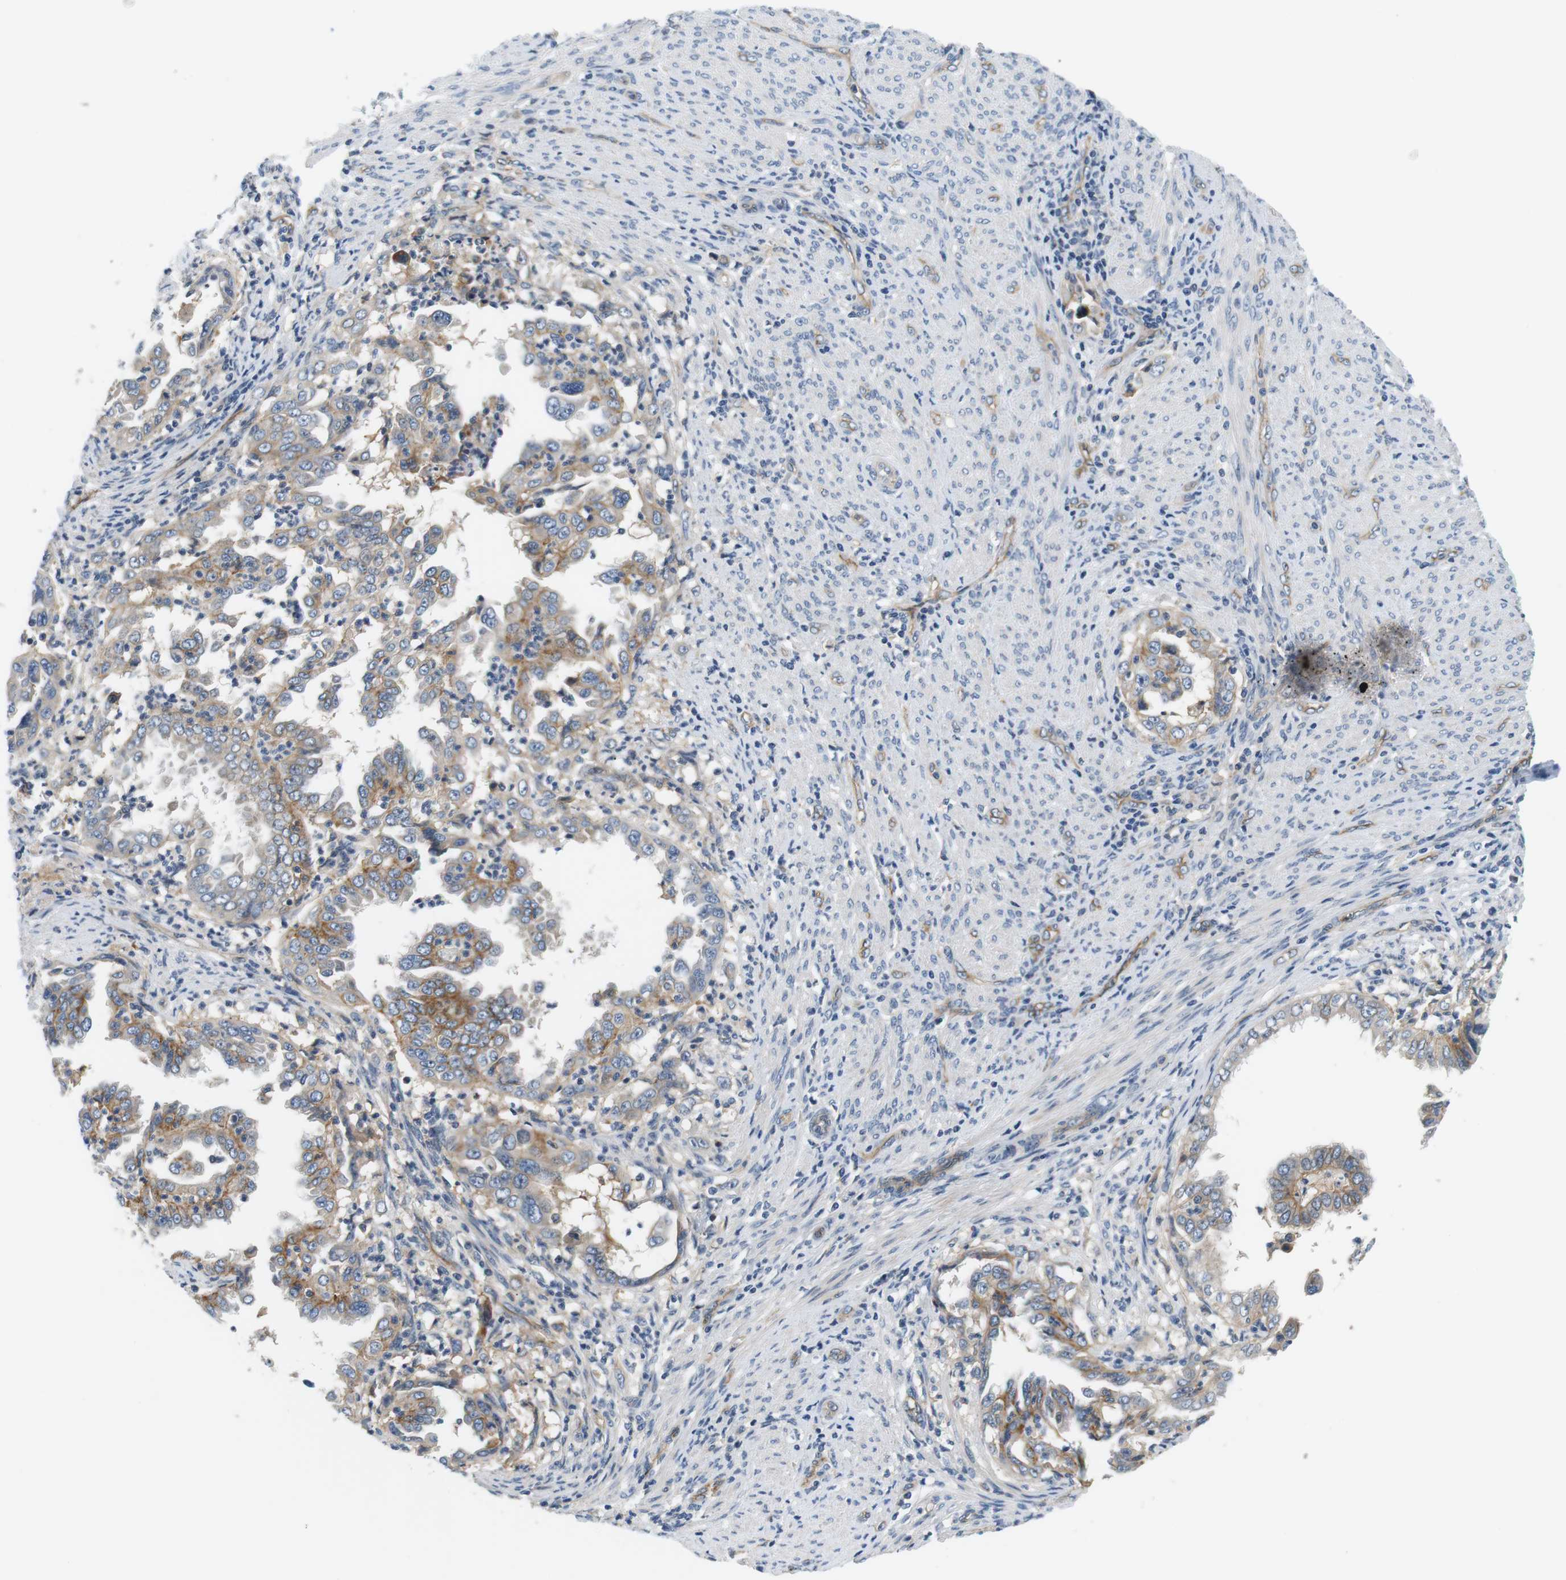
{"staining": {"intensity": "moderate", "quantity": ">75%", "location": "cytoplasmic/membranous"}, "tissue": "endometrial cancer", "cell_type": "Tumor cells", "image_type": "cancer", "snomed": [{"axis": "morphology", "description": "Adenocarcinoma, NOS"}, {"axis": "topography", "description": "Endometrium"}], "caption": "Tumor cells demonstrate medium levels of moderate cytoplasmic/membranous staining in about >75% of cells in endometrial cancer (adenocarcinoma).", "gene": "SLC30A1", "patient": {"sex": "female", "age": 85}}